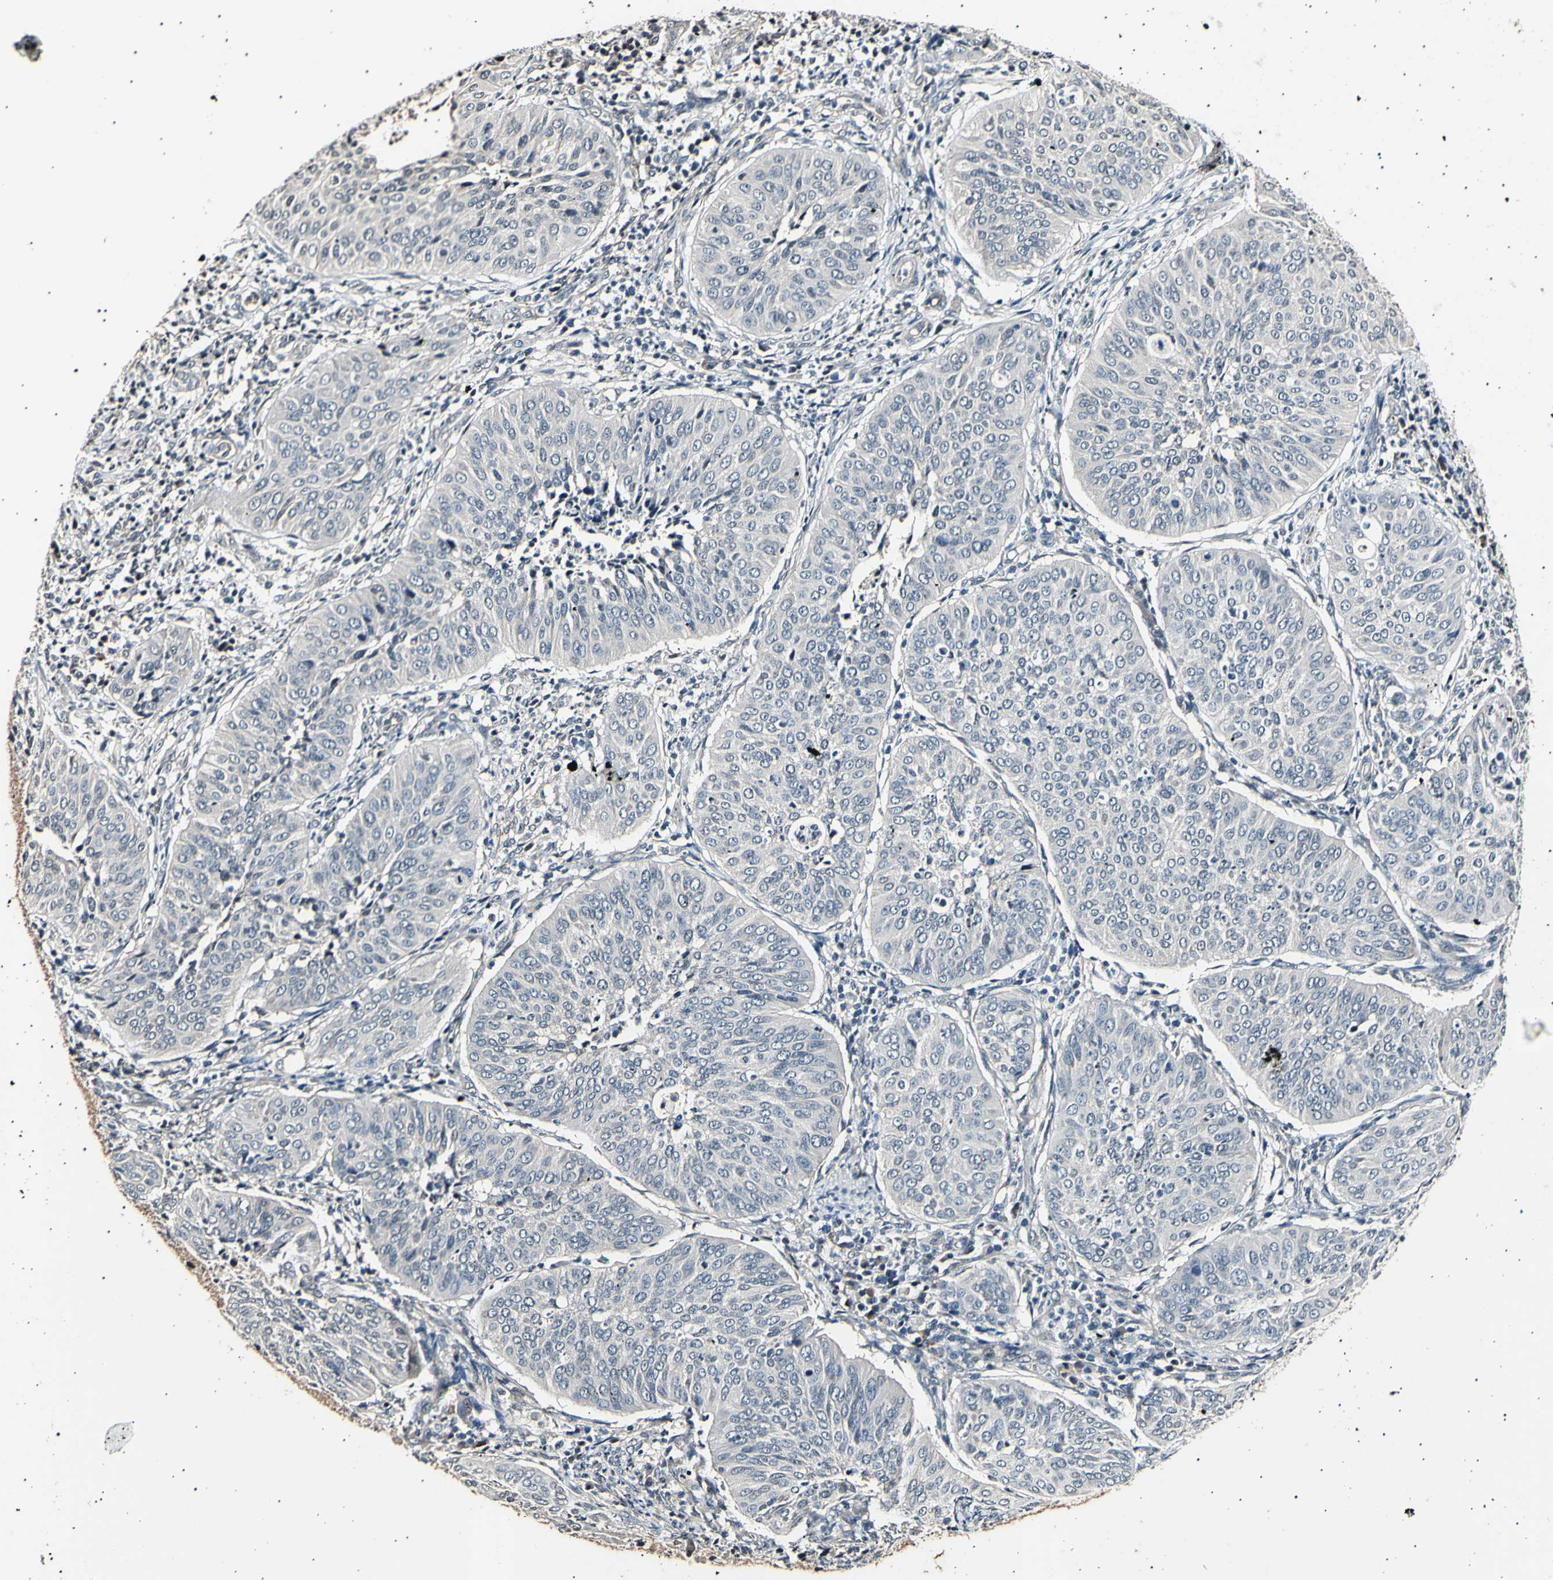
{"staining": {"intensity": "negative", "quantity": "none", "location": "none"}, "tissue": "cervical cancer", "cell_type": "Tumor cells", "image_type": "cancer", "snomed": [{"axis": "morphology", "description": "Normal tissue, NOS"}, {"axis": "morphology", "description": "Squamous cell carcinoma, NOS"}, {"axis": "topography", "description": "Cervix"}], "caption": "Squamous cell carcinoma (cervical) was stained to show a protein in brown. There is no significant staining in tumor cells.", "gene": "AK1", "patient": {"sex": "female", "age": 39}}